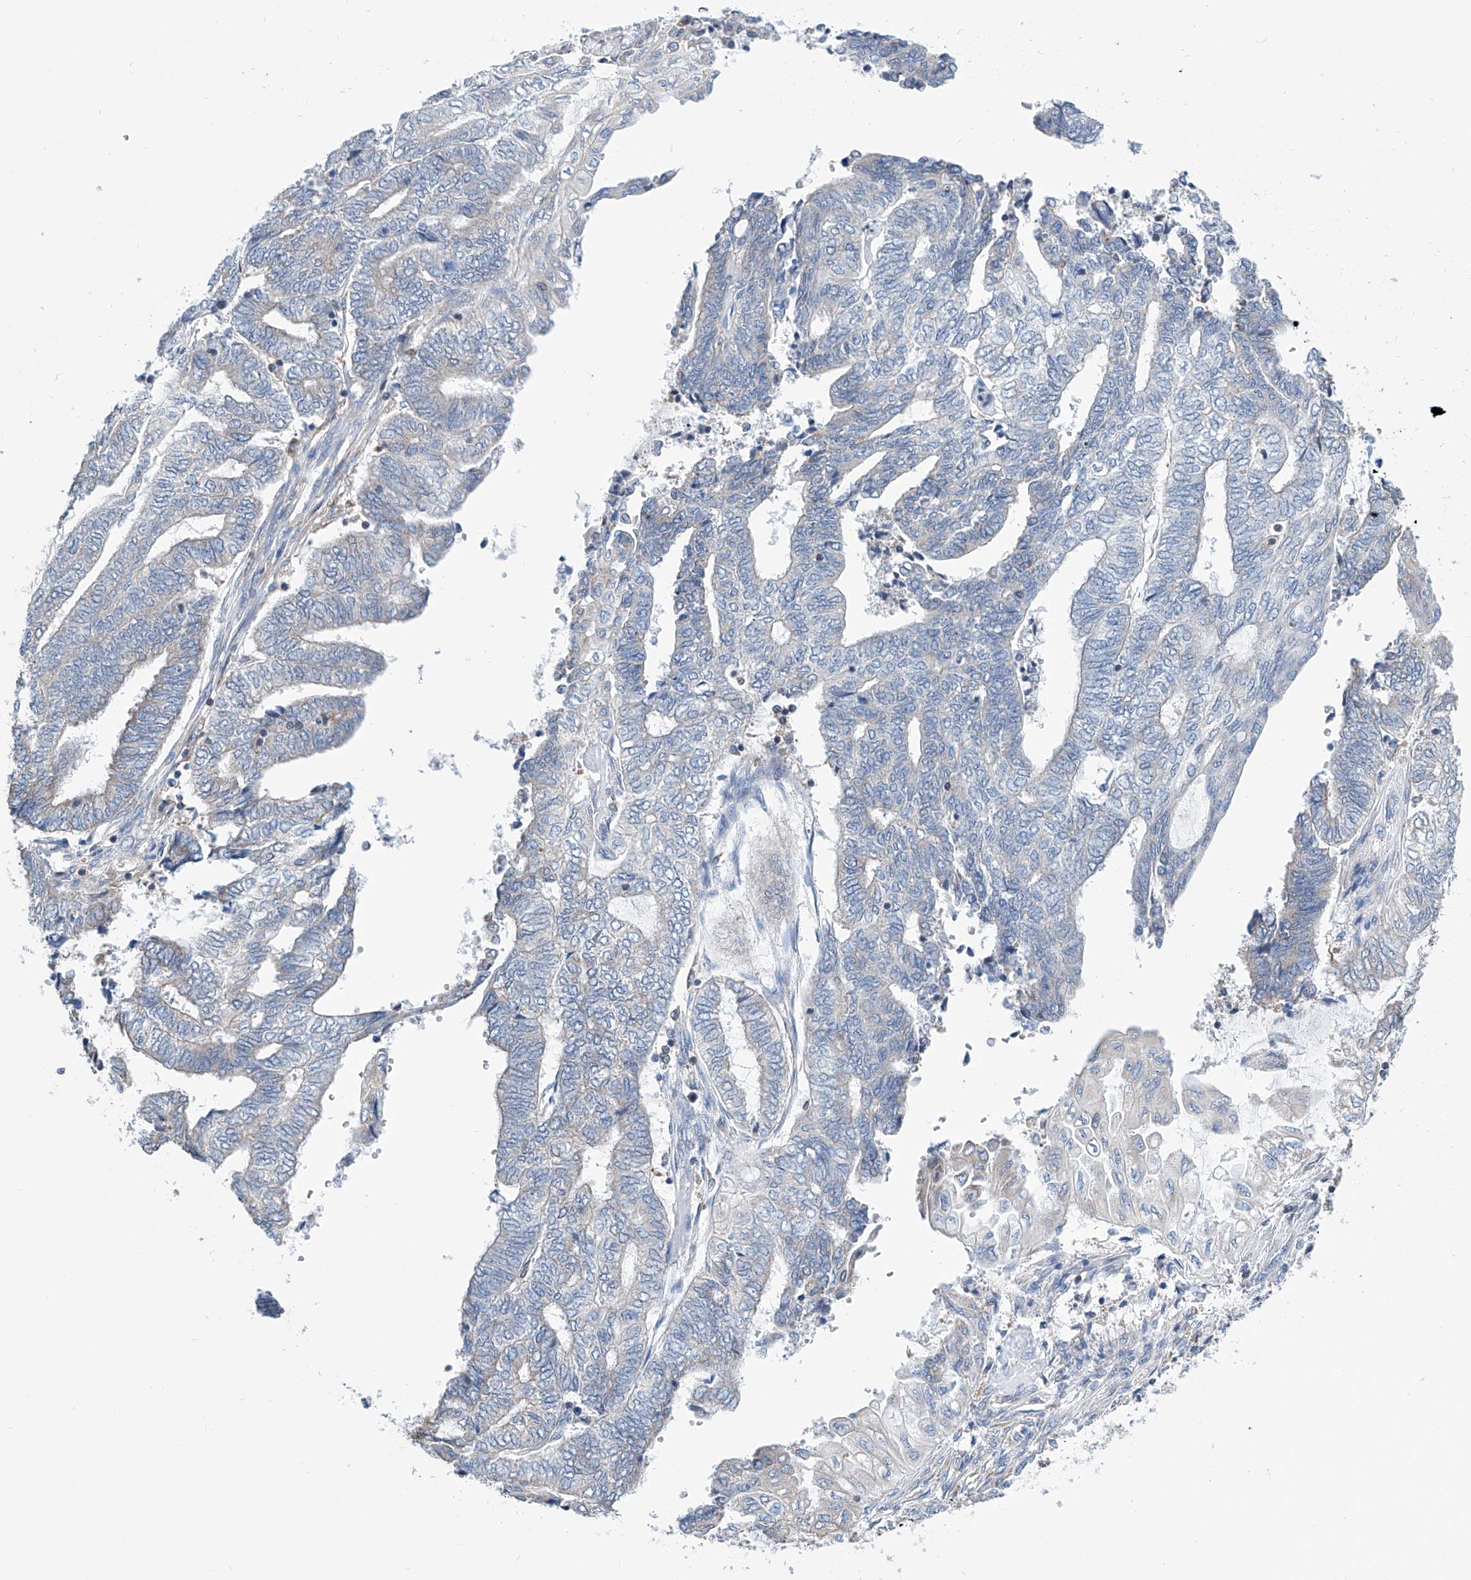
{"staining": {"intensity": "negative", "quantity": "none", "location": "none"}, "tissue": "endometrial cancer", "cell_type": "Tumor cells", "image_type": "cancer", "snomed": [{"axis": "morphology", "description": "Adenocarcinoma, NOS"}, {"axis": "topography", "description": "Uterus"}, {"axis": "topography", "description": "Endometrium"}], "caption": "An image of human endometrial cancer (adenocarcinoma) is negative for staining in tumor cells.", "gene": "MAD2L1", "patient": {"sex": "female", "age": 70}}